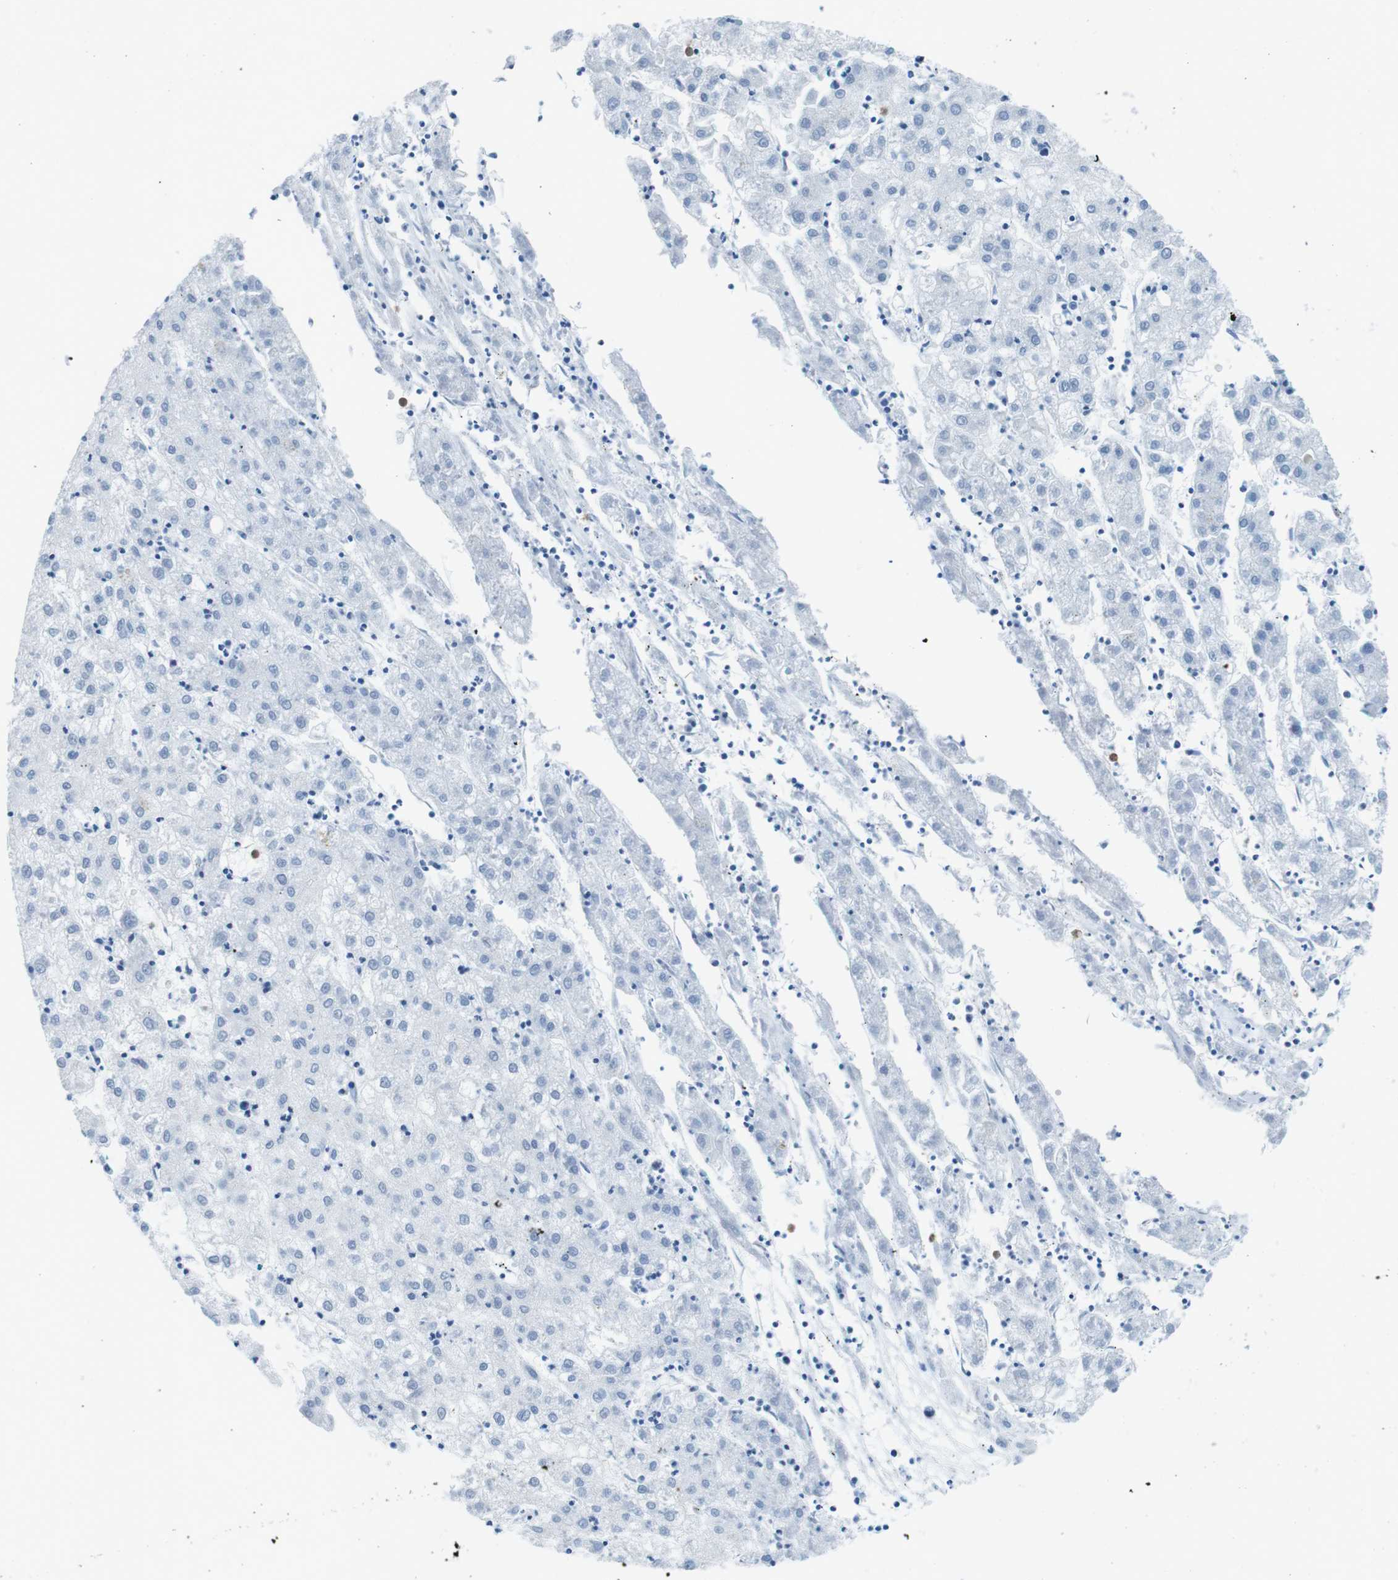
{"staining": {"intensity": "negative", "quantity": "none", "location": "none"}, "tissue": "liver cancer", "cell_type": "Tumor cells", "image_type": "cancer", "snomed": [{"axis": "morphology", "description": "Carcinoma, Hepatocellular, NOS"}, {"axis": "topography", "description": "Liver"}], "caption": "Hepatocellular carcinoma (liver) was stained to show a protein in brown. There is no significant staining in tumor cells. (DAB (3,3'-diaminobenzidine) immunohistochemistry (IHC) with hematoxylin counter stain).", "gene": "CTAG1B", "patient": {"sex": "male", "age": 72}}